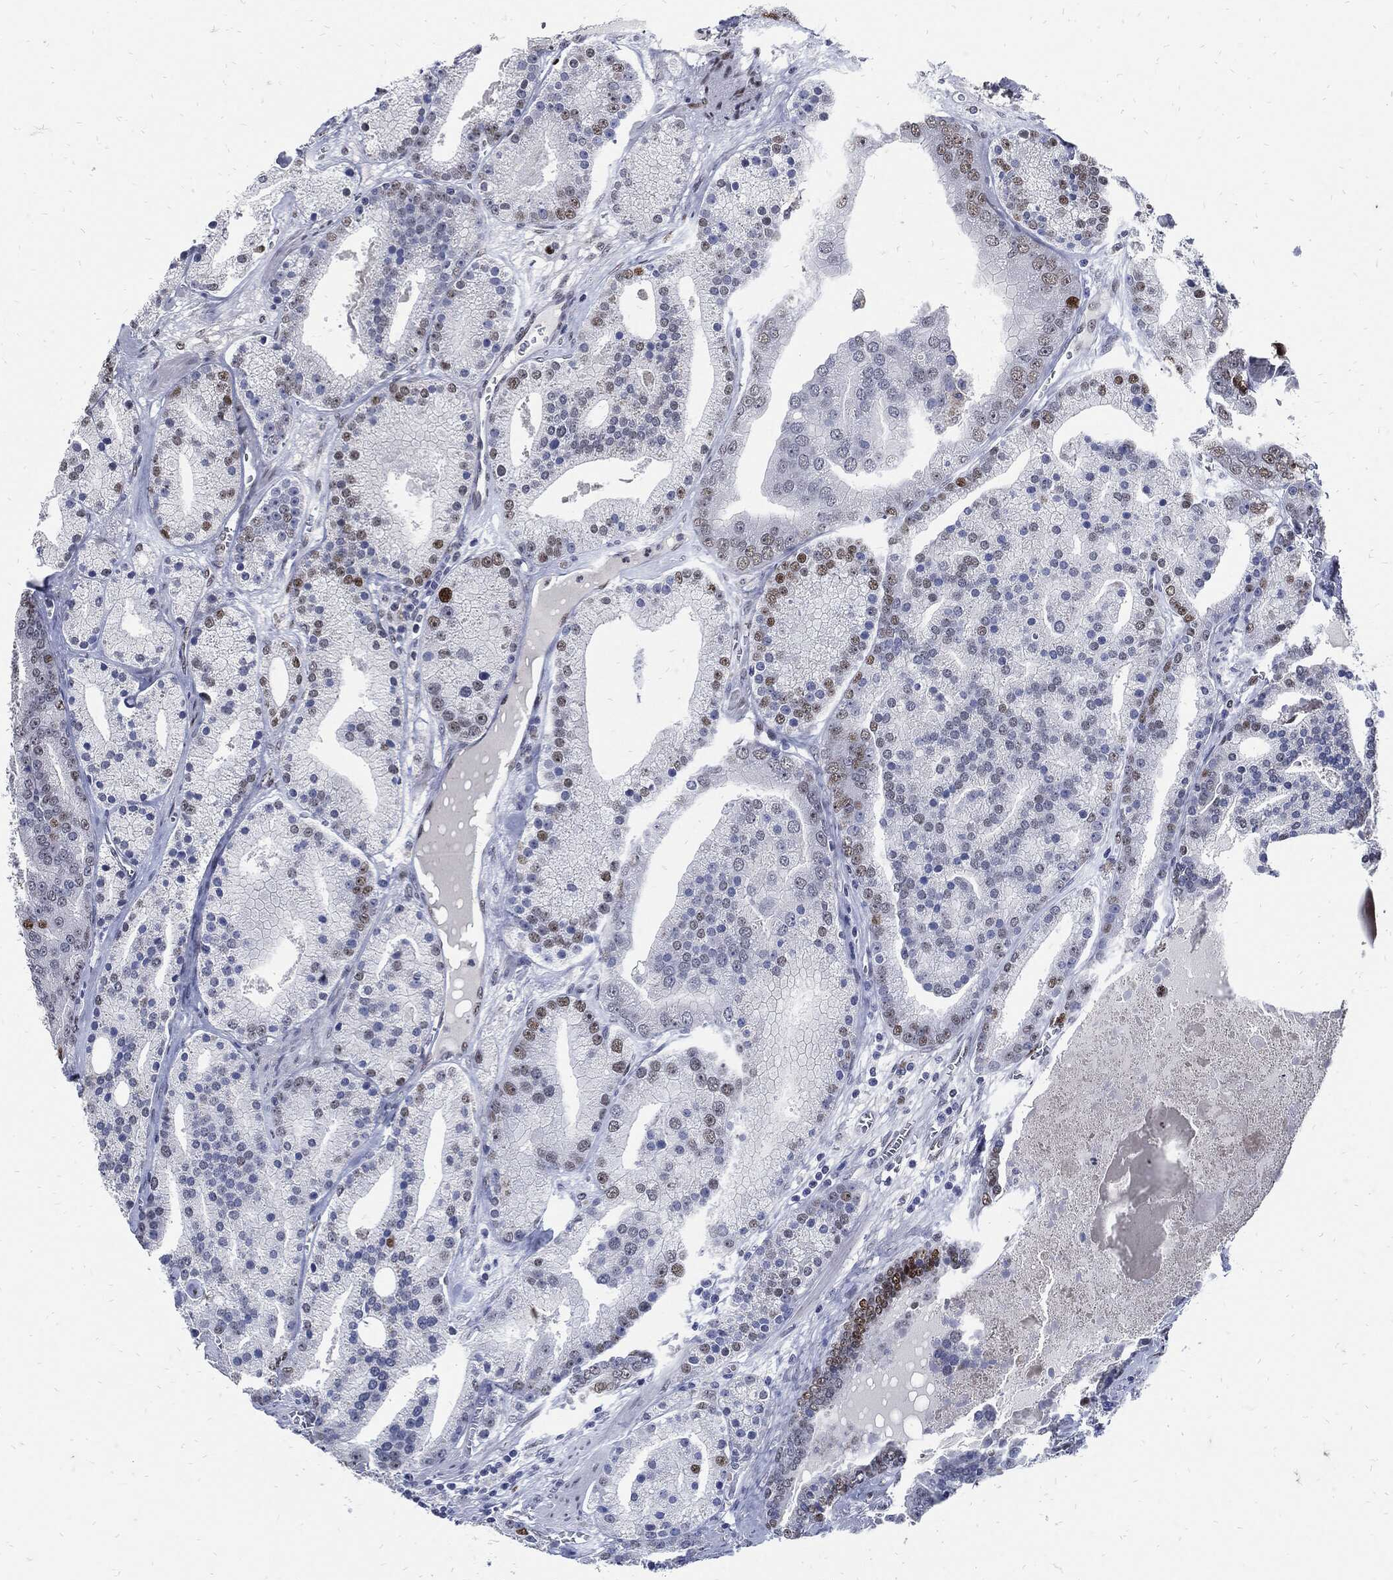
{"staining": {"intensity": "moderate", "quantity": "<25%", "location": "nuclear"}, "tissue": "prostate cancer", "cell_type": "Tumor cells", "image_type": "cancer", "snomed": [{"axis": "morphology", "description": "Adenocarcinoma, NOS"}, {"axis": "topography", "description": "Prostate"}], "caption": "This histopathology image exhibits IHC staining of prostate adenocarcinoma, with low moderate nuclear positivity in about <25% of tumor cells.", "gene": "NBN", "patient": {"sex": "male", "age": 69}}